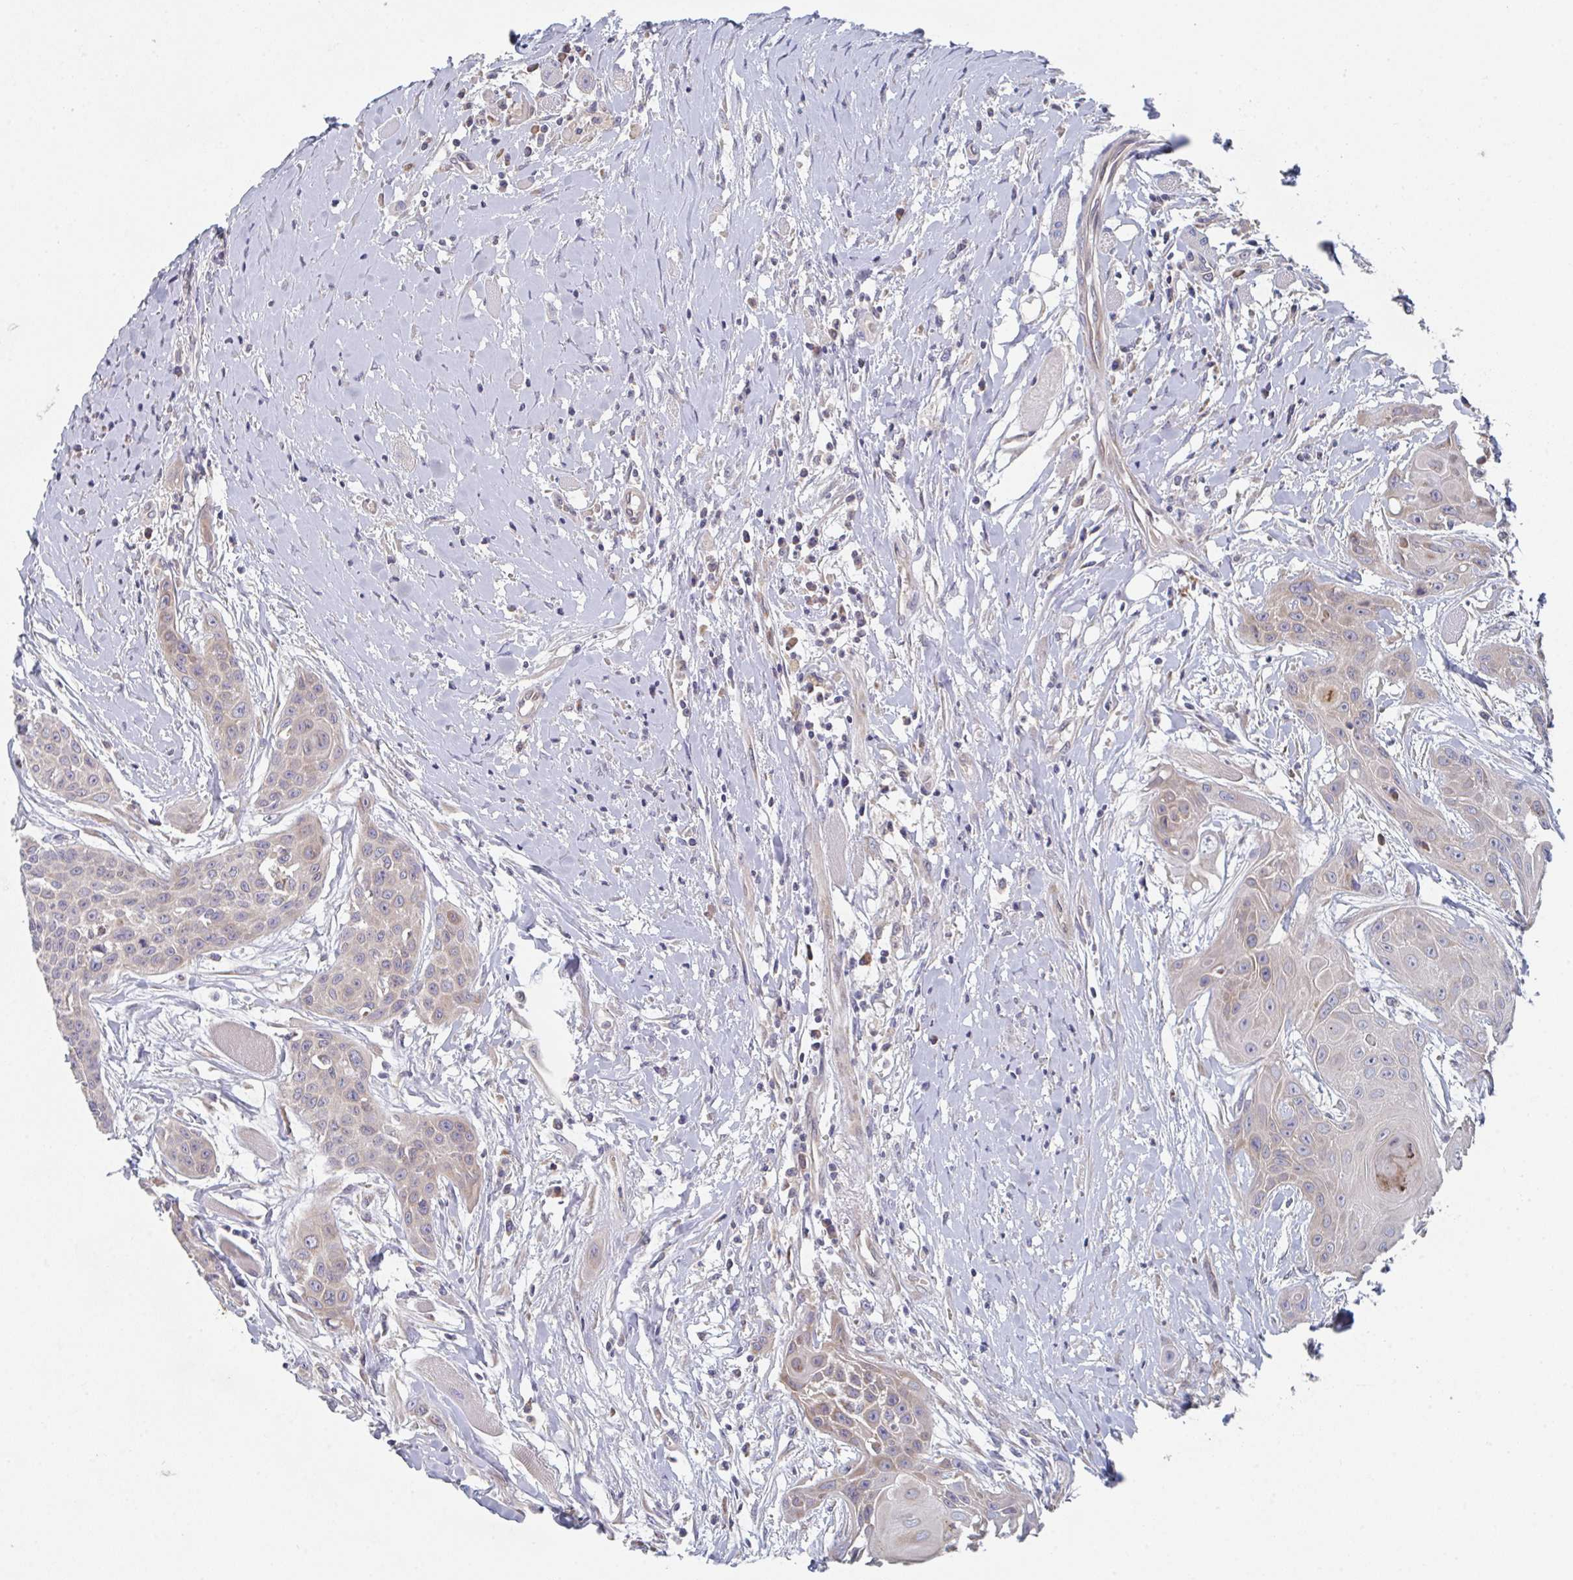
{"staining": {"intensity": "negative", "quantity": "none", "location": "none"}, "tissue": "head and neck cancer", "cell_type": "Tumor cells", "image_type": "cancer", "snomed": [{"axis": "morphology", "description": "Squamous cell carcinoma, NOS"}, {"axis": "topography", "description": "Head-Neck"}], "caption": "The photomicrograph demonstrates no significant staining in tumor cells of head and neck squamous cell carcinoma. (DAB IHC, high magnification).", "gene": "ELOVL1", "patient": {"sex": "female", "age": 73}}